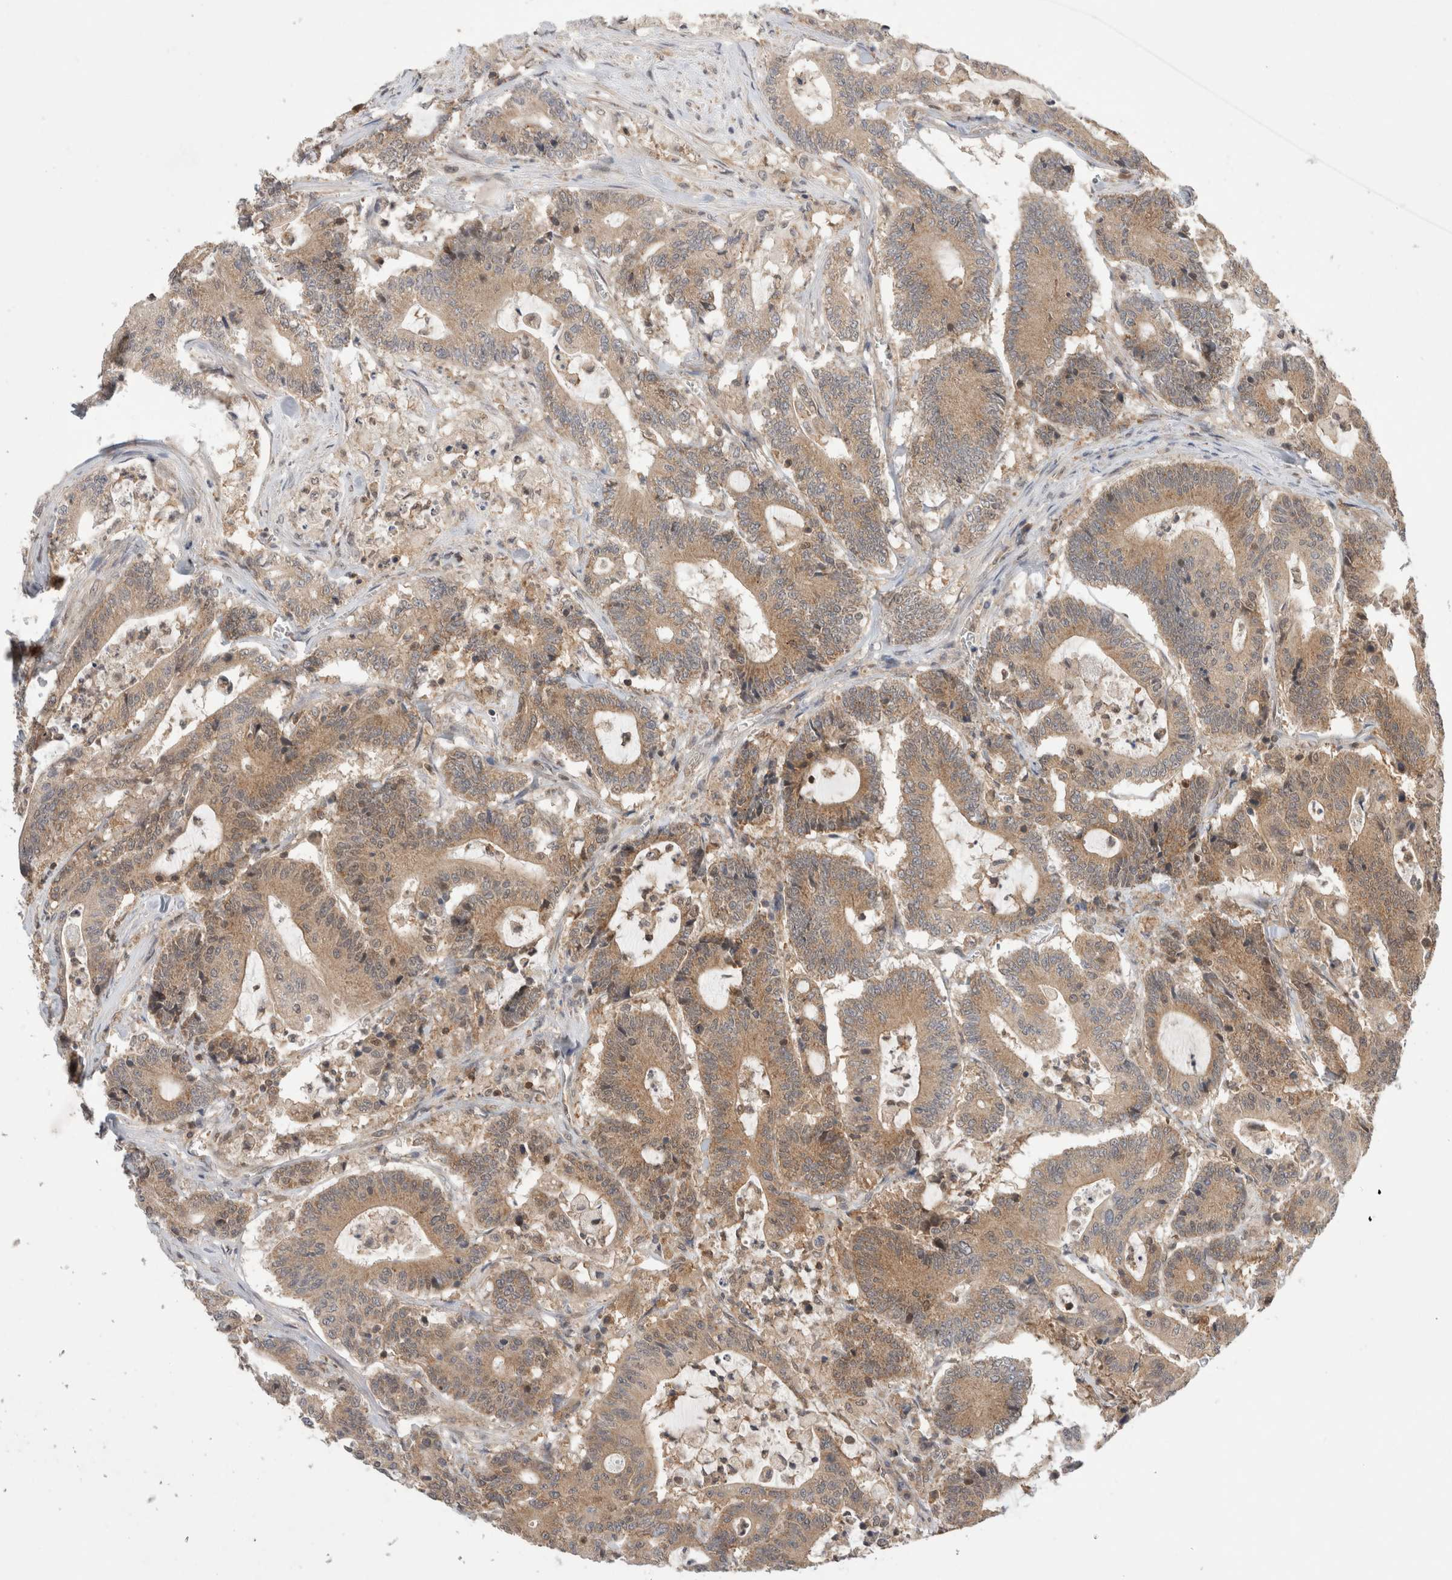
{"staining": {"intensity": "moderate", "quantity": ">75%", "location": "cytoplasmic/membranous"}, "tissue": "colorectal cancer", "cell_type": "Tumor cells", "image_type": "cancer", "snomed": [{"axis": "morphology", "description": "Adenocarcinoma, NOS"}, {"axis": "topography", "description": "Colon"}], "caption": "Protein staining exhibits moderate cytoplasmic/membranous expression in about >75% of tumor cells in colorectal cancer (adenocarcinoma). (DAB (3,3'-diaminobenzidine) IHC, brown staining for protein, blue staining for nuclei).", "gene": "NFKB1", "patient": {"sex": "female", "age": 84}}